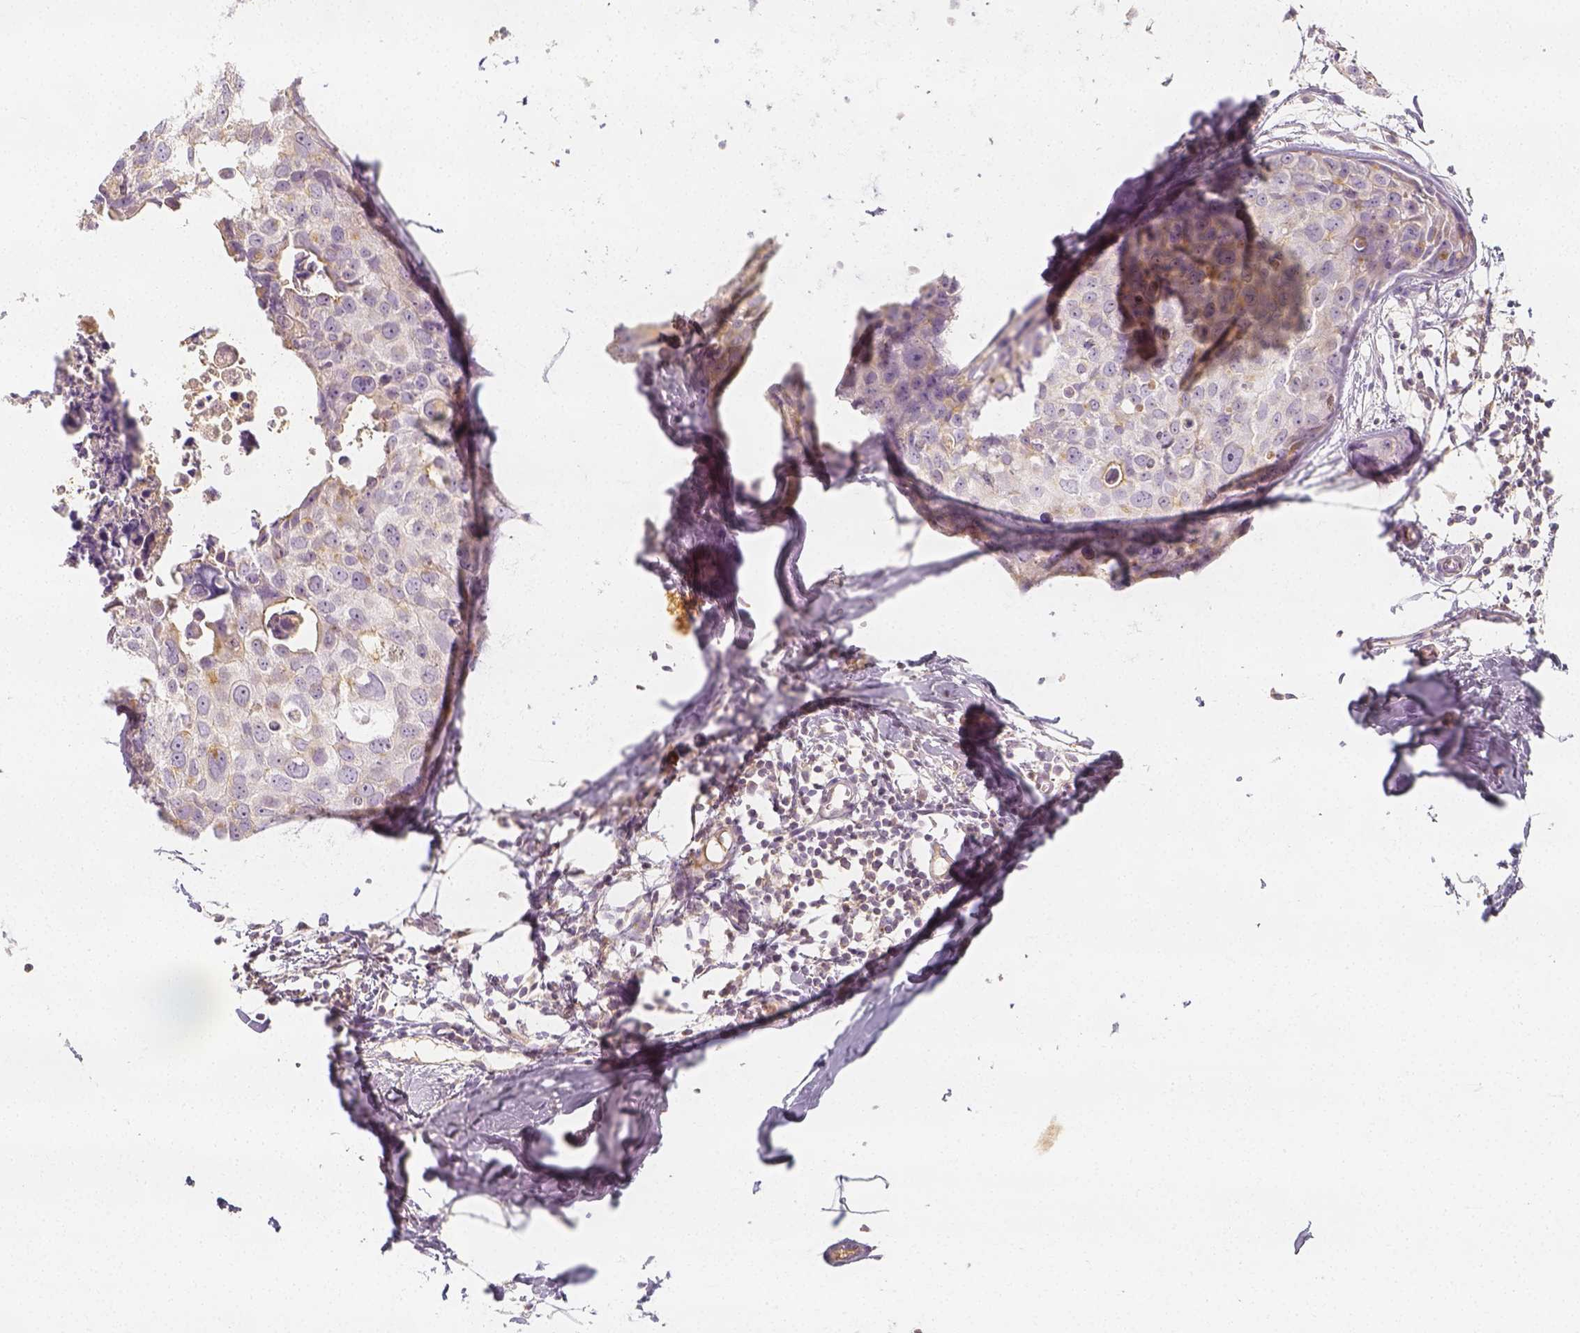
{"staining": {"intensity": "moderate", "quantity": "<25%", "location": "cytoplasmic/membranous"}, "tissue": "breast cancer", "cell_type": "Tumor cells", "image_type": "cancer", "snomed": [{"axis": "morphology", "description": "Duct carcinoma"}, {"axis": "topography", "description": "Breast"}], "caption": "An image of infiltrating ductal carcinoma (breast) stained for a protein demonstrates moderate cytoplasmic/membranous brown staining in tumor cells.", "gene": "PTPRJ", "patient": {"sex": "female", "age": 38}}